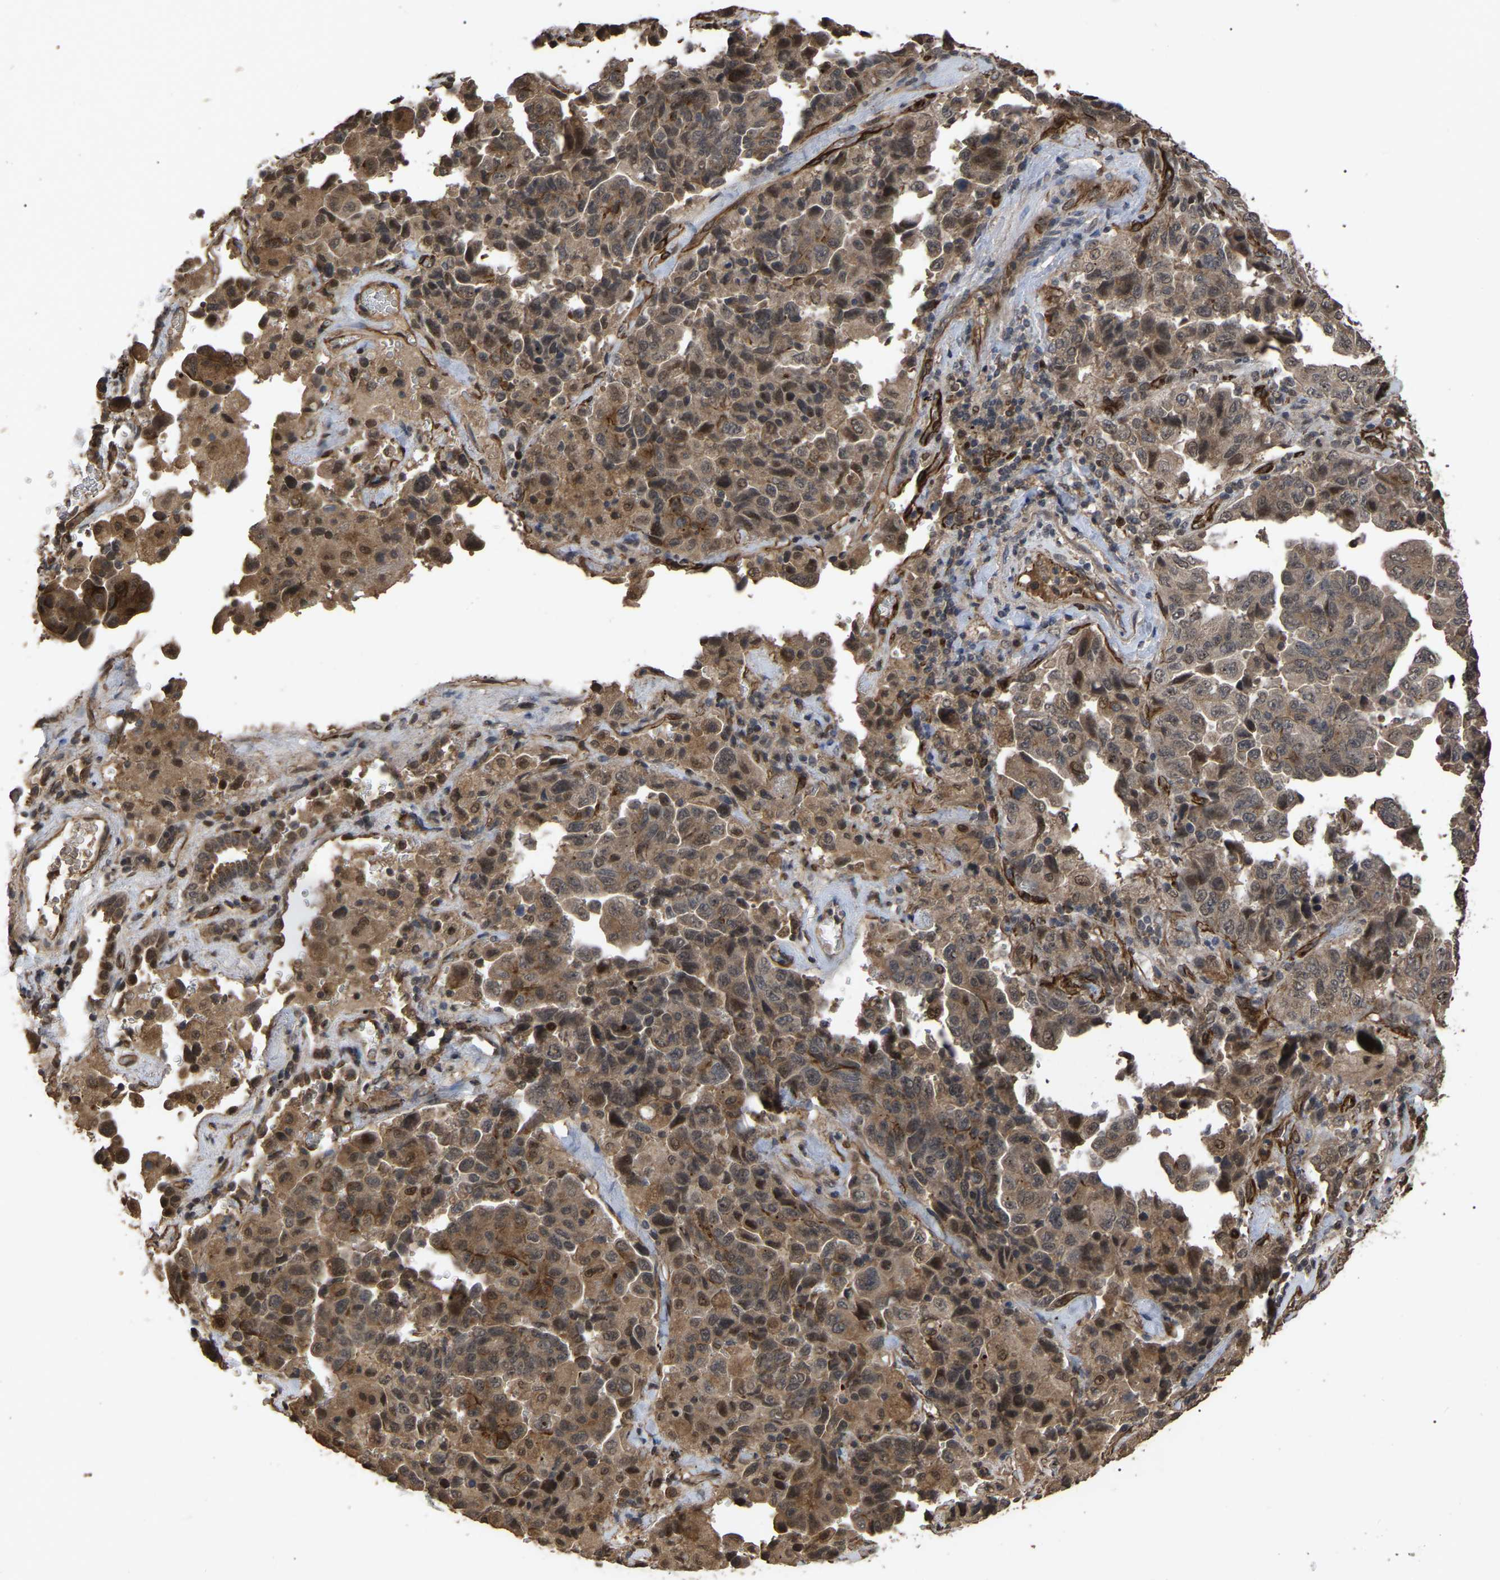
{"staining": {"intensity": "moderate", "quantity": ">75%", "location": "cytoplasmic/membranous"}, "tissue": "lung cancer", "cell_type": "Tumor cells", "image_type": "cancer", "snomed": [{"axis": "morphology", "description": "Adenocarcinoma, NOS"}, {"axis": "topography", "description": "Lung"}], "caption": "The image demonstrates staining of lung cancer (adenocarcinoma), revealing moderate cytoplasmic/membranous protein expression (brown color) within tumor cells. (DAB = brown stain, brightfield microscopy at high magnification).", "gene": "FAM161B", "patient": {"sex": "female", "age": 51}}